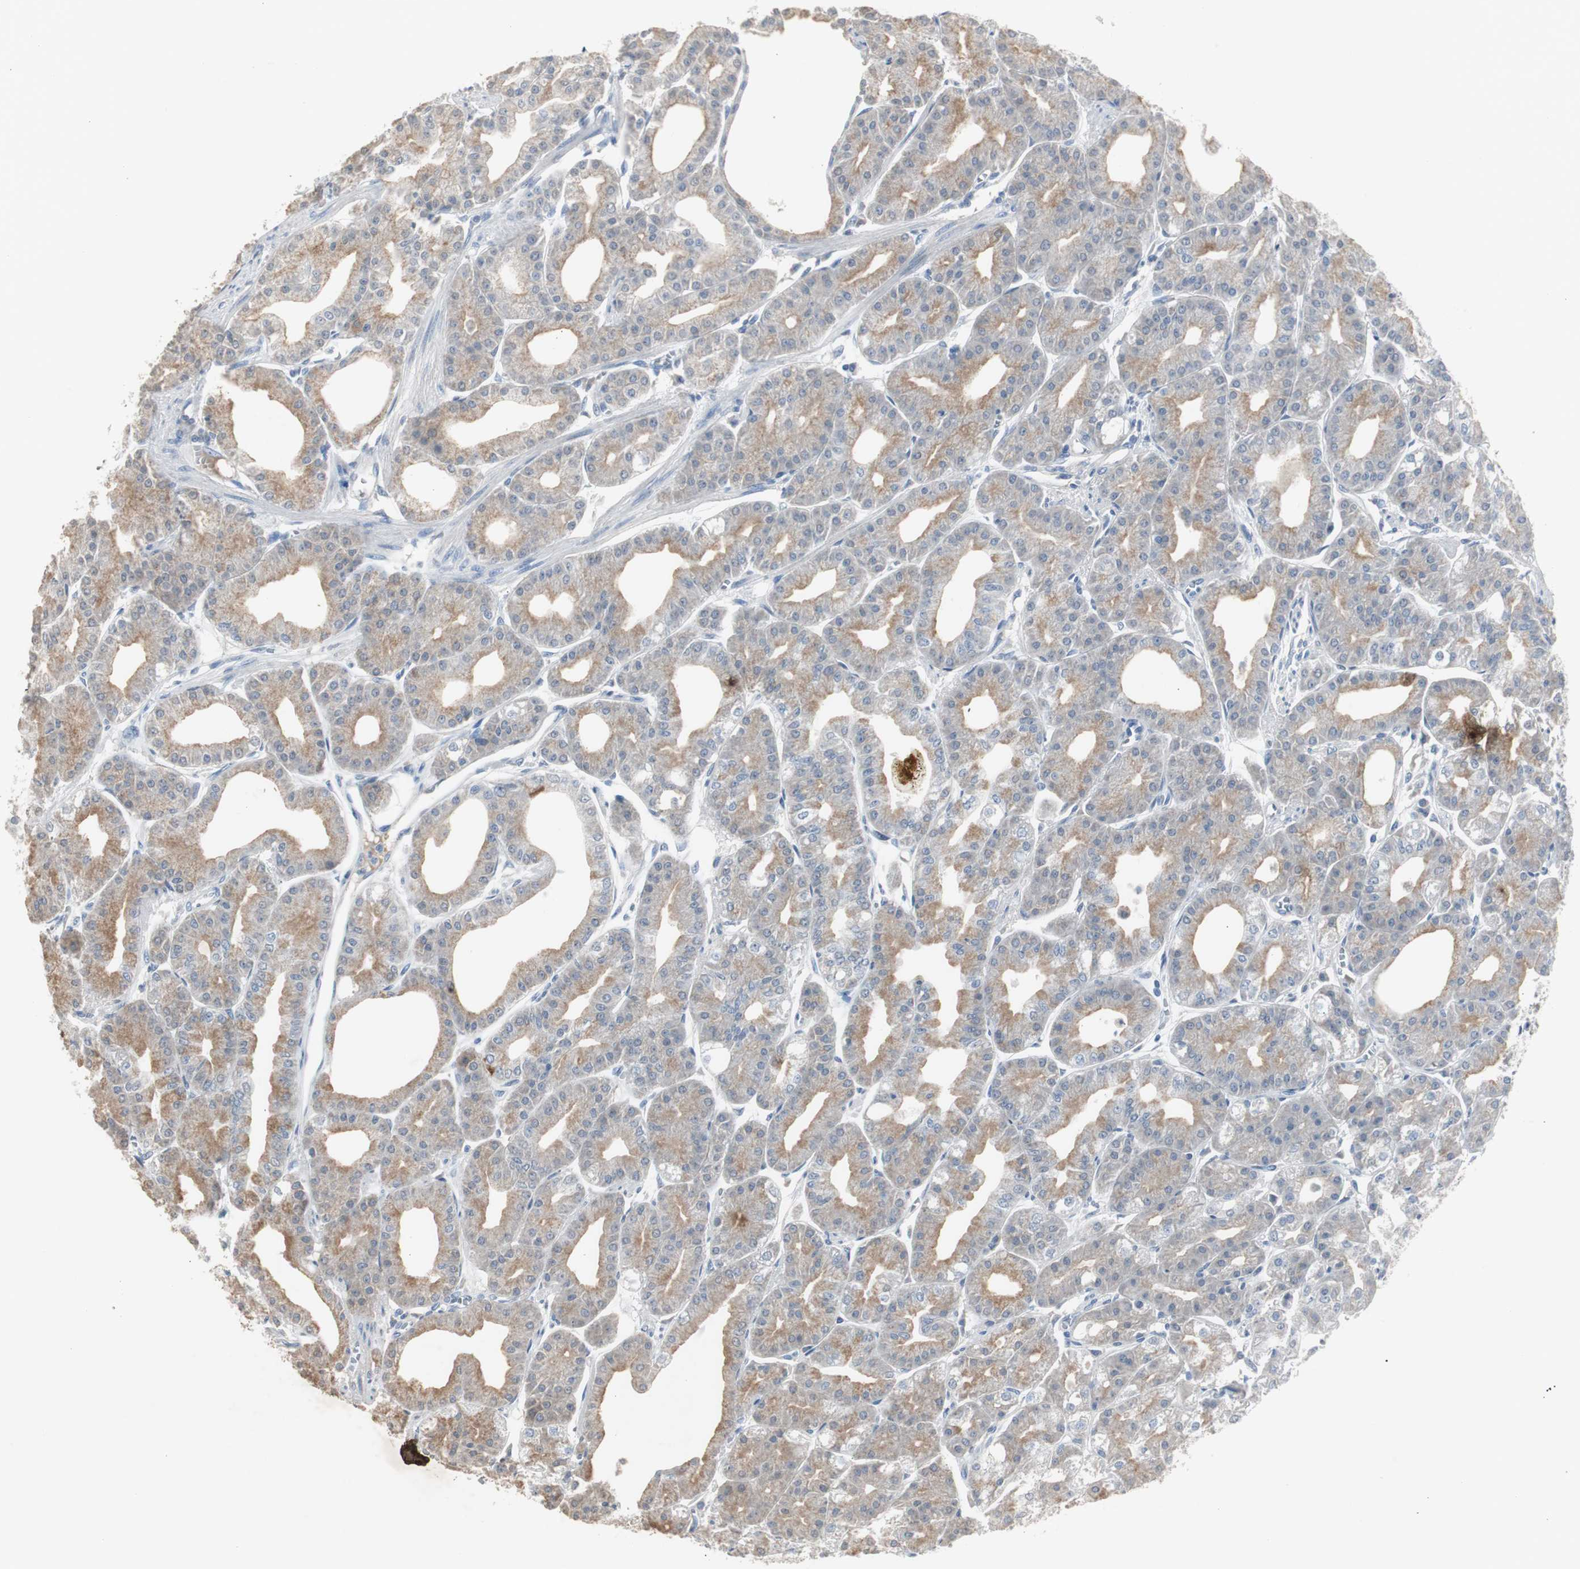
{"staining": {"intensity": "strong", "quantity": "<25%", "location": "cytoplasmic/membranous"}, "tissue": "stomach", "cell_type": "Glandular cells", "image_type": "normal", "snomed": [{"axis": "morphology", "description": "Normal tissue, NOS"}, {"axis": "topography", "description": "Stomach, lower"}], "caption": "A high-resolution histopathology image shows immunohistochemistry (IHC) staining of normal stomach, which shows strong cytoplasmic/membranous staining in about <25% of glandular cells. (Brightfield microscopy of DAB IHC at high magnification).", "gene": "TK1", "patient": {"sex": "male", "age": 71}}